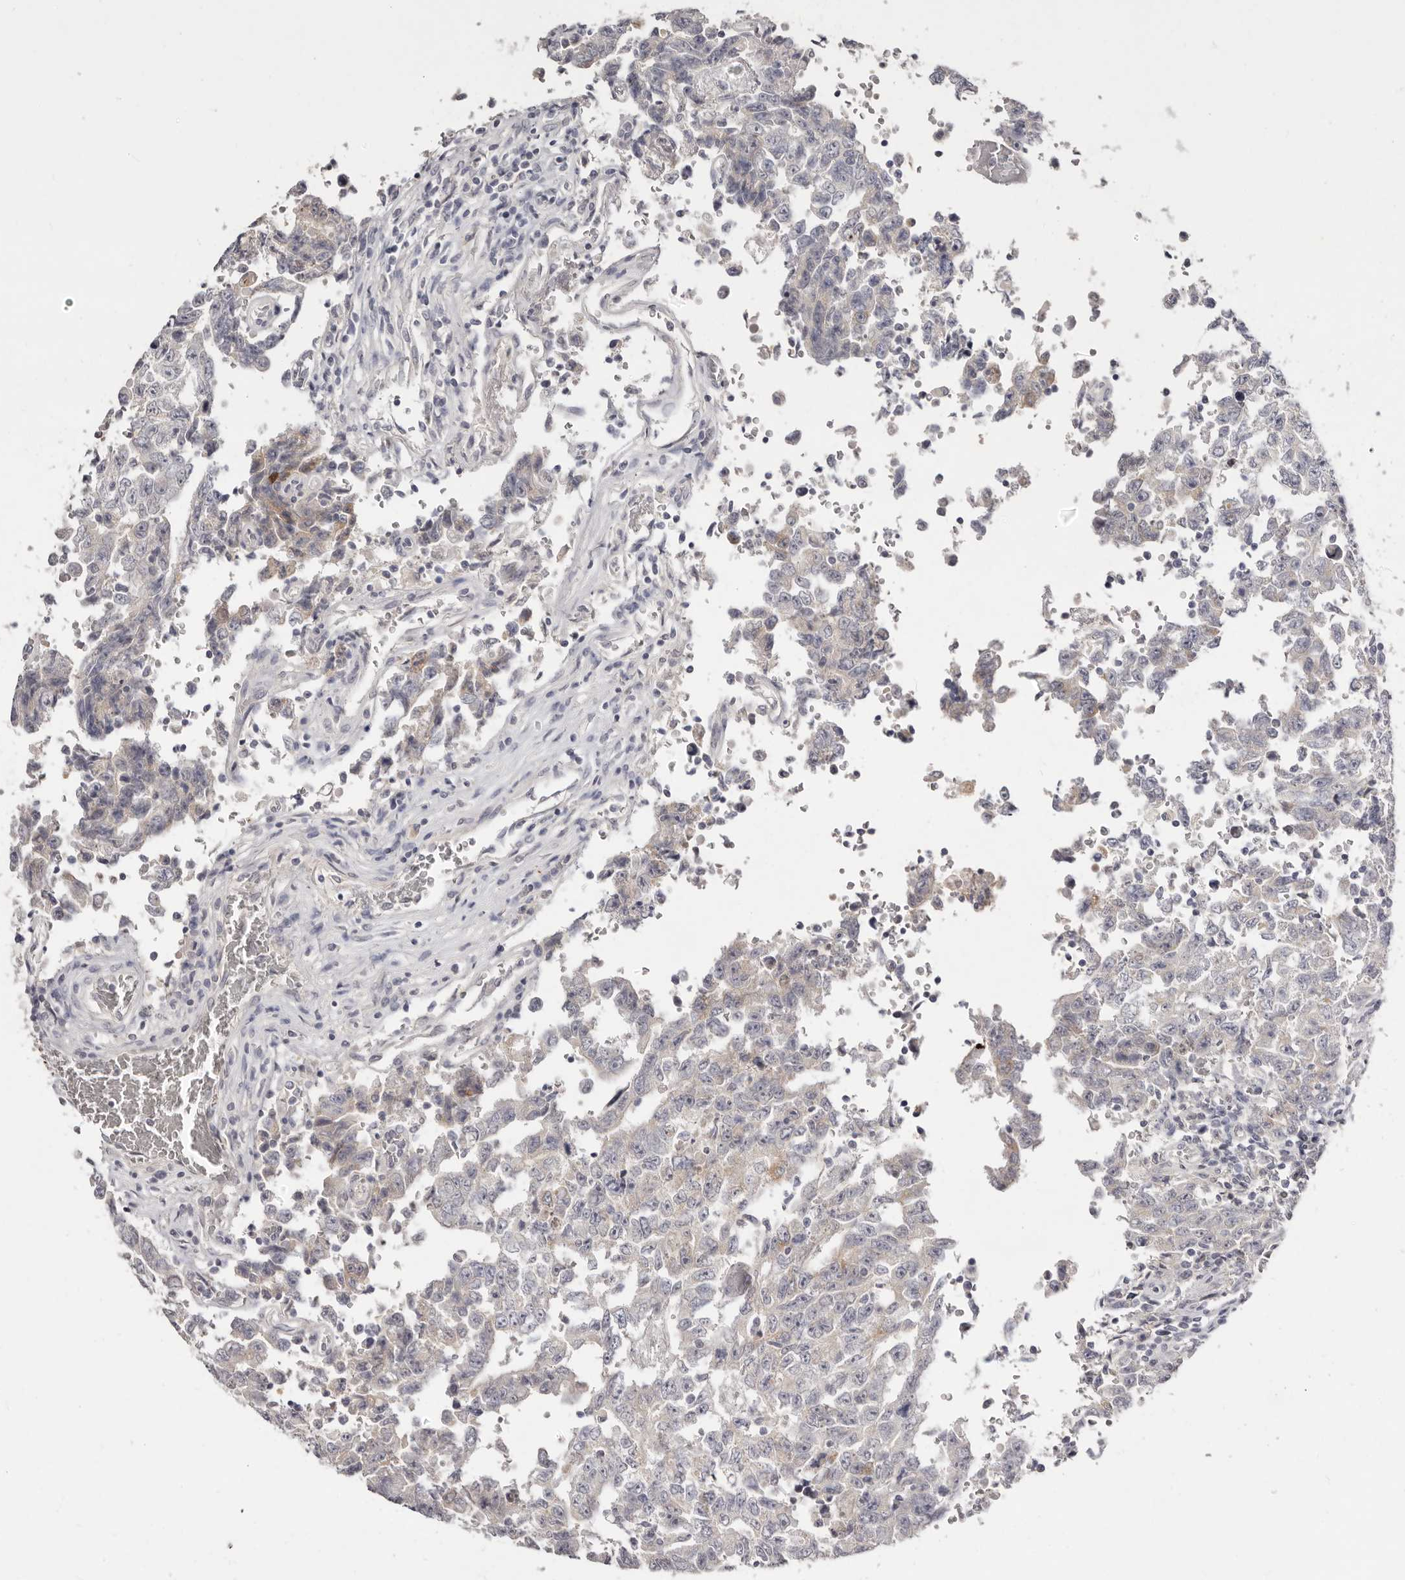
{"staining": {"intensity": "negative", "quantity": "none", "location": "none"}, "tissue": "testis cancer", "cell_type": "Tumor cells", "image_type": "cancer", "snomed": [{"axis": "morphology", "description": "Carcinoma, Embryonal, NOS"}, {"axis": "topography", "description": "Testis"}], "caption": "Immunohistochemistry (IHC) of human testis cancer displays no positivity in tumor cells.", "gene": "SCUBE2", "patient": {"sex": "male", "age": 26}}